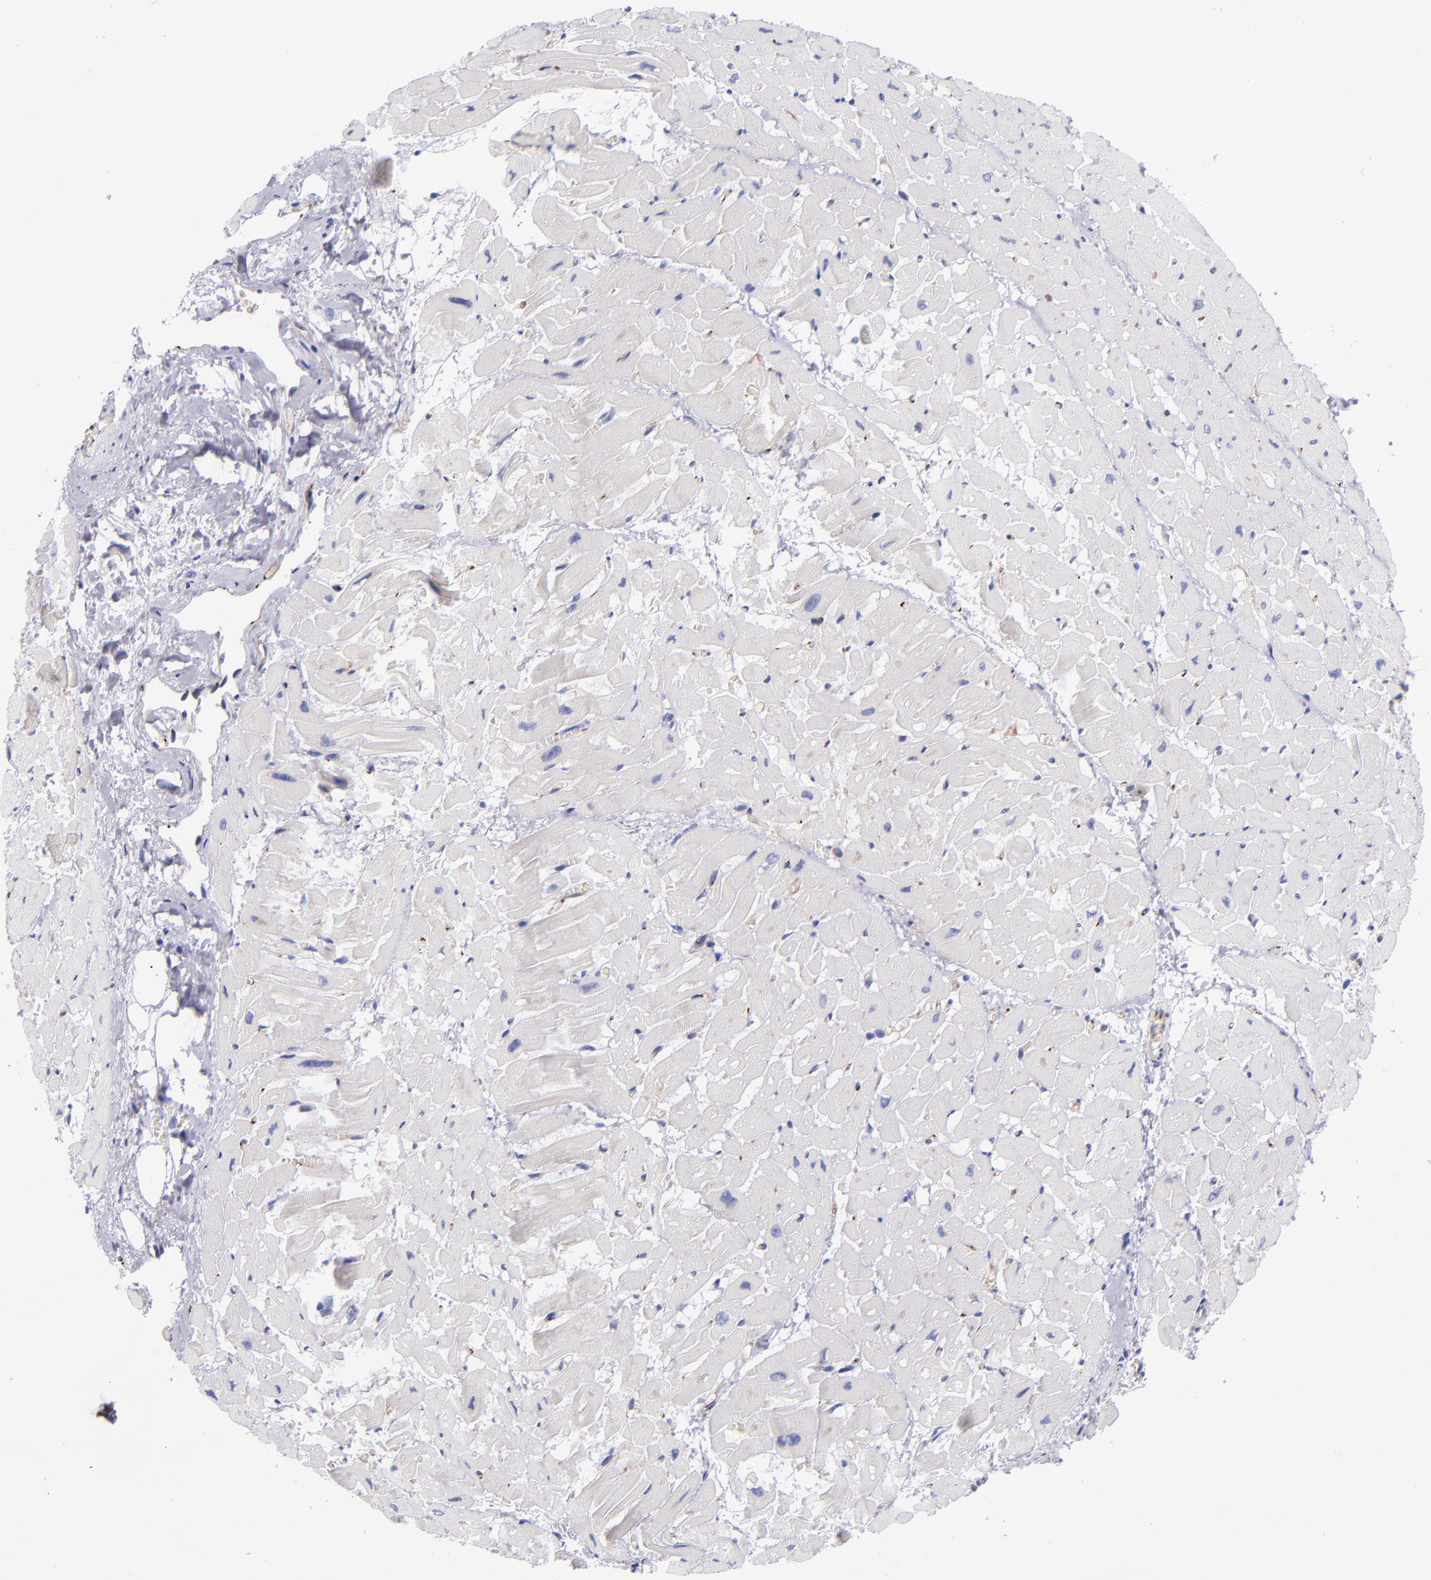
{"staining": {"intensity": "negative", "quantity": "none", "location": "none"}, "tissue": "heart muscle", "cell_type": "Cardiomyocytes", "image_type": "normal", "snomed": [{"axis": "morphology", "description": "Normal tissue, NOS"}, {"axis": "topography", "description": "Heart"}], "caption": "DAB (3,3'-diaminobenzidine) immunohistochemical staining of unremarkable heart muscle reveals no significant expression in cardiomyocytes.", "gene": "NOS3", "patient": {"sex": "male", "age": 45}}